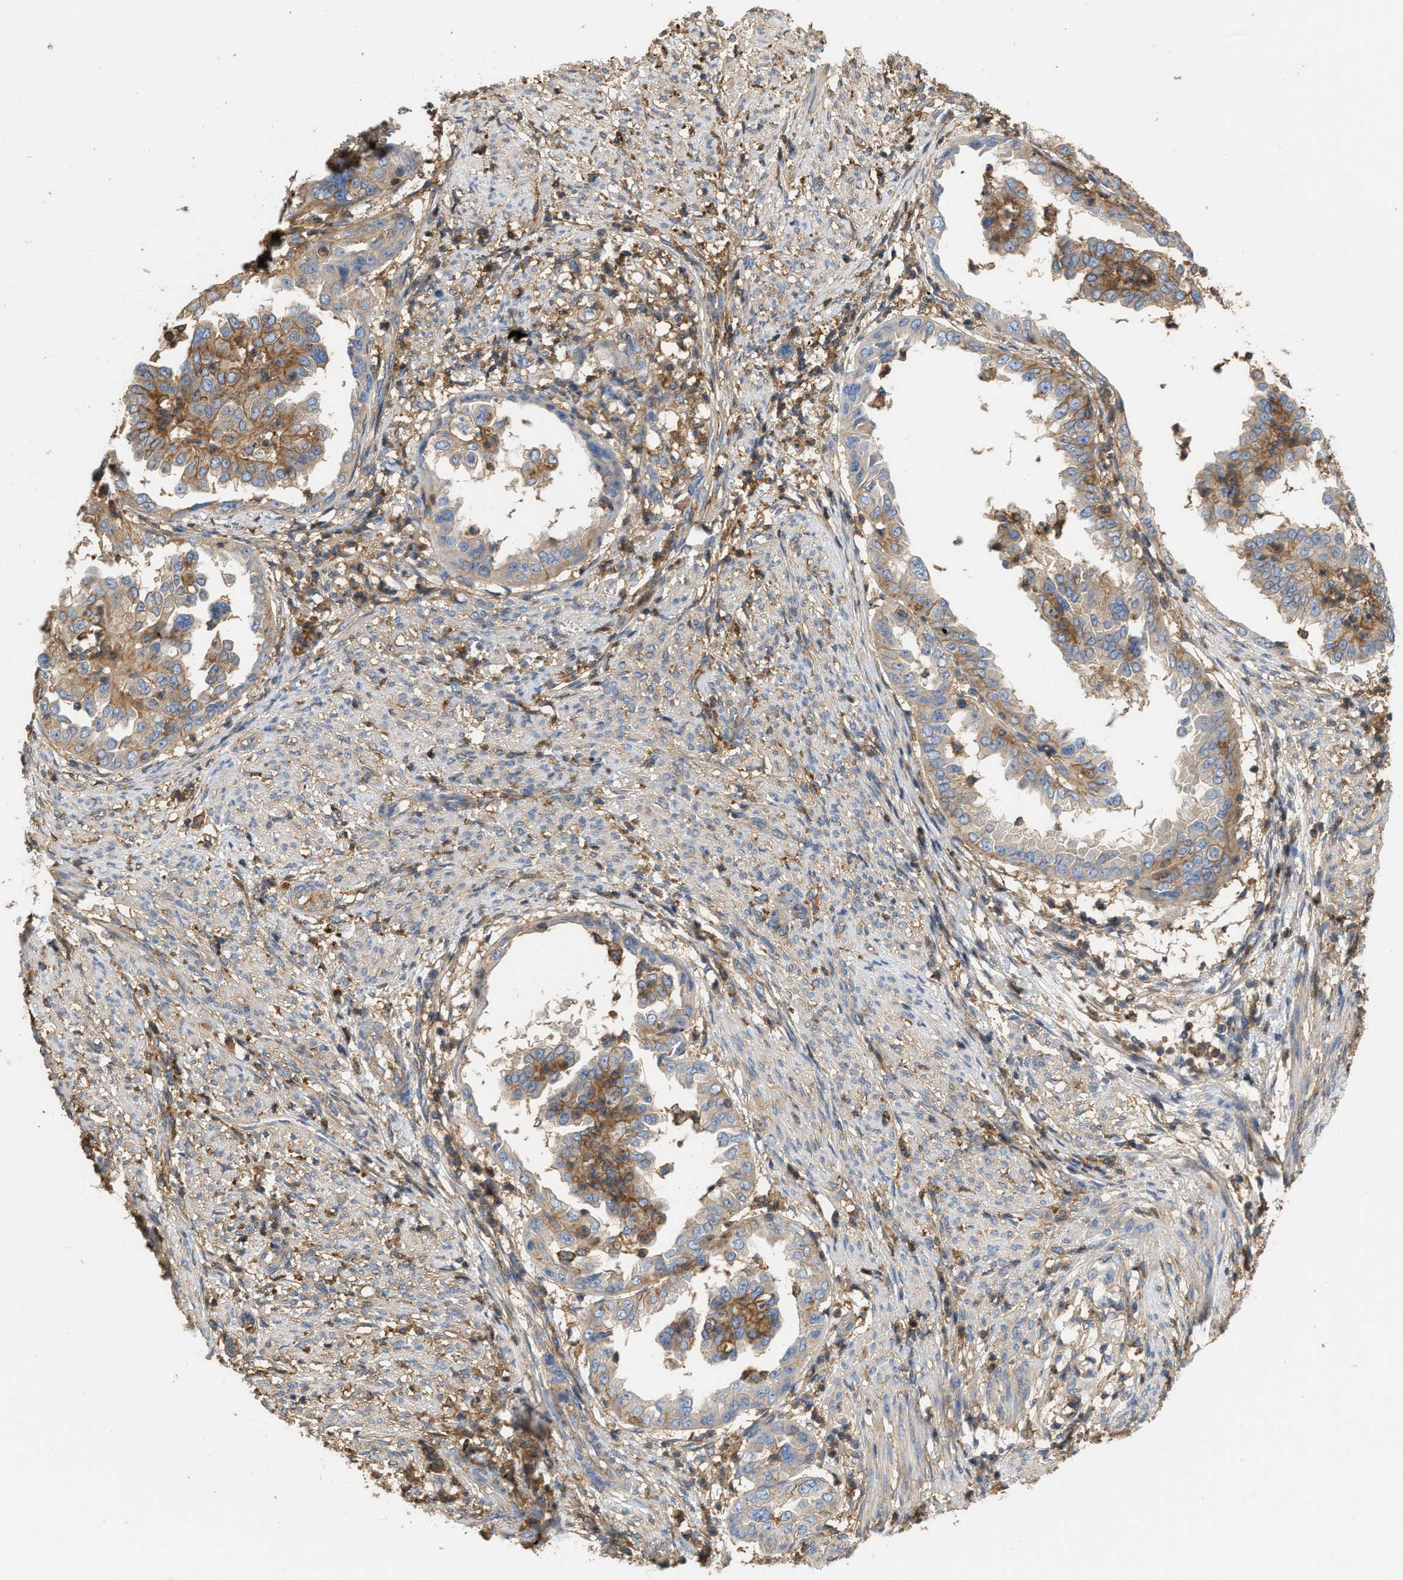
{"staining": {"intensity": "moderate", "quantity": "25%-75%", "location": "cytoplasmic/membranous"}, "tissue": "endometrial cancer", "cell_type": "Tumor cells", "image_type": "cancer", "snomed": [{"axis": "morphology", "description": "Adenocarcinoma, NOS"}, {"axis": "topography", "description": "Endometrium"}], "caption": "Endometrial cancer stained with DAB (3,3'-diaminobenzidine) immunohistochemistry (IHC) displays medium levels of moderate cytoplasmic/membranous positivity in approximately 25%-75% of tumor cells.", "gene": "GNB4", "patient": {"sex": "female", "age": 85}}